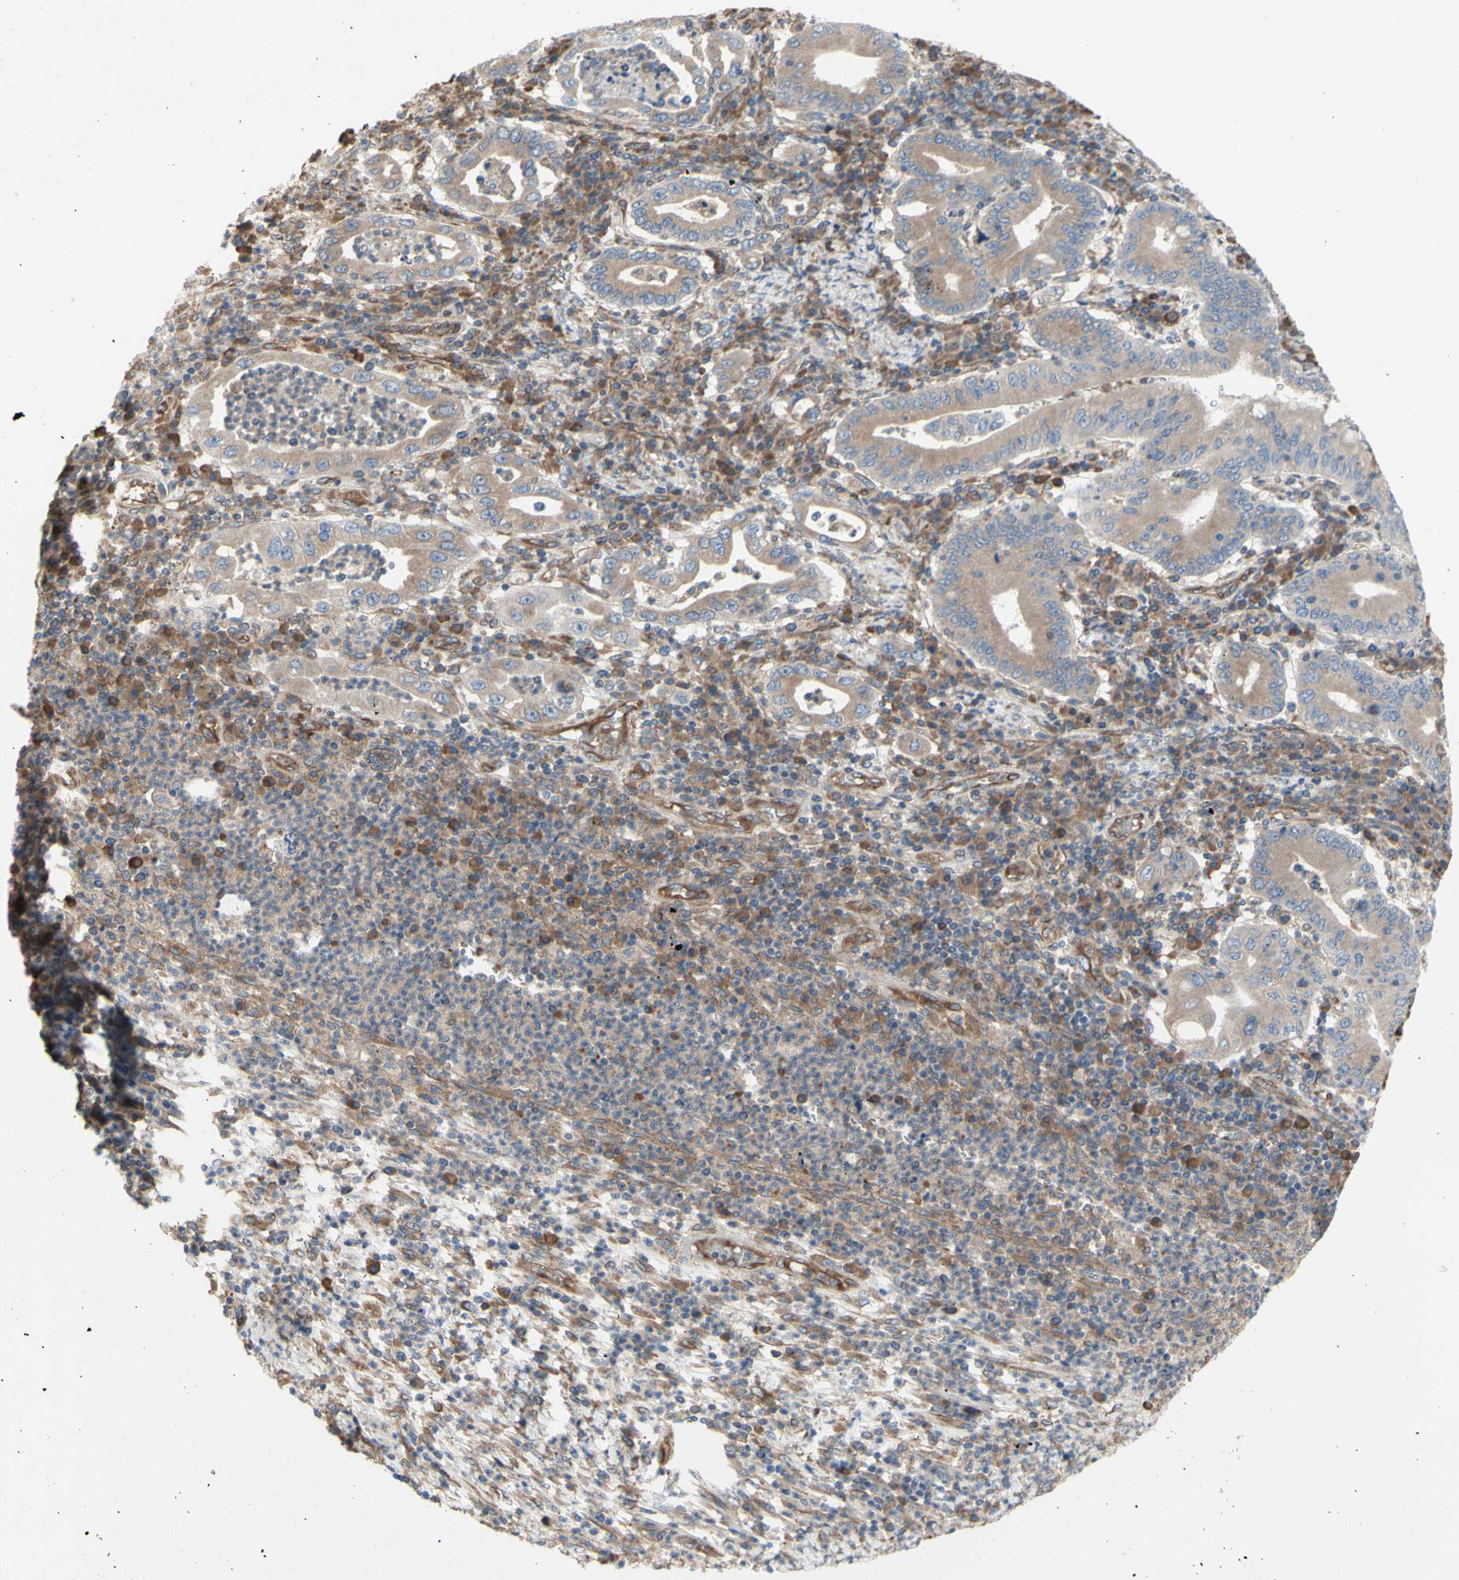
{"staining": {"intensity": "weak", "quantity": ">75%", "location": "cytoplasmic/membranous"}, "tissue": "stomach cancer", "cell_type": "Tumor cells", "image_type": "cancer", "snomed": [{"axis": "morphology", "description": "Normal tissue, NOS"}, {"axis": "morphology", "description": "Adenocarcinoma, NOS"}, {"axis": "topography", "description": "Esophagus"}, {"axis": "topography", "description": "Stomach, upper"}, {"axis": "topography", "description": "Peripheral nerve tissue"}], "caption": "Adenocarcinoma (stomach) stained for a protein (brown) demonstrates weak cytoplasmic/membranous positive staining in approximately >75% of tumor cells.", "gene": "KLC1", "patient": {"sex": "male", "age": 62}}